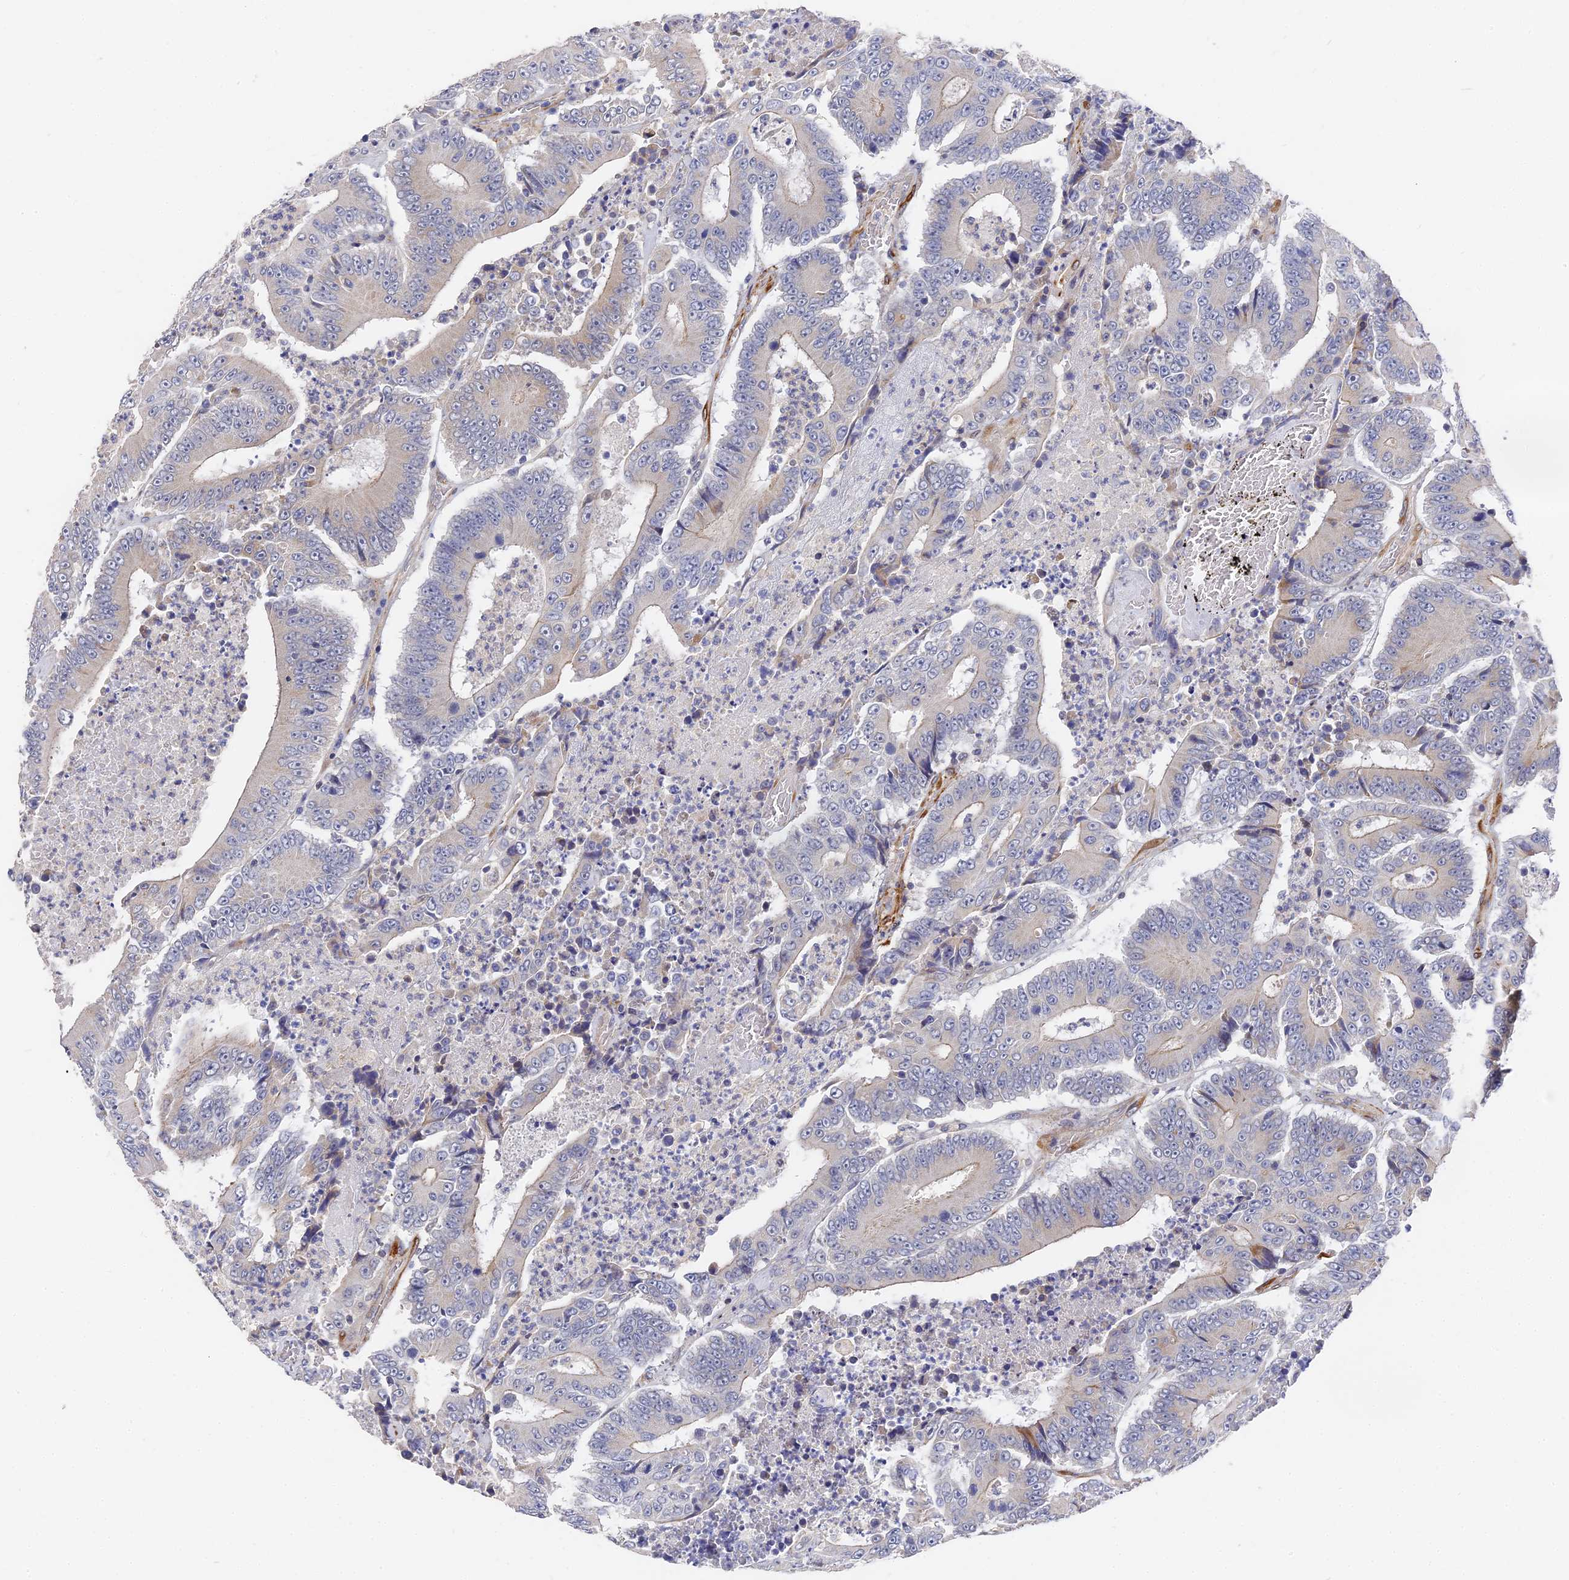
{"staining": {"intensity": "negative", "quantity": "none", "location": "none"}, "tissue": "colorectal cancer", "cell_type": "Tumor cells", "image_type": "cancer", "snomed": [{"axis": "morphology", "description": "Adenocarcinoma, NOS"}, {"axis": "topography", "description": "Colon"}], "caption": "Photomicrograph shows no significant protein expression in tumor cells of colorectal cancer (adenocarcinoma). (DAB (3,3'-diaminobenzidine) IHC visualized using brightfield microscopy, high magnification).", "gene": "CCDC113", "patient": {"sex": "male", "age": 83}}